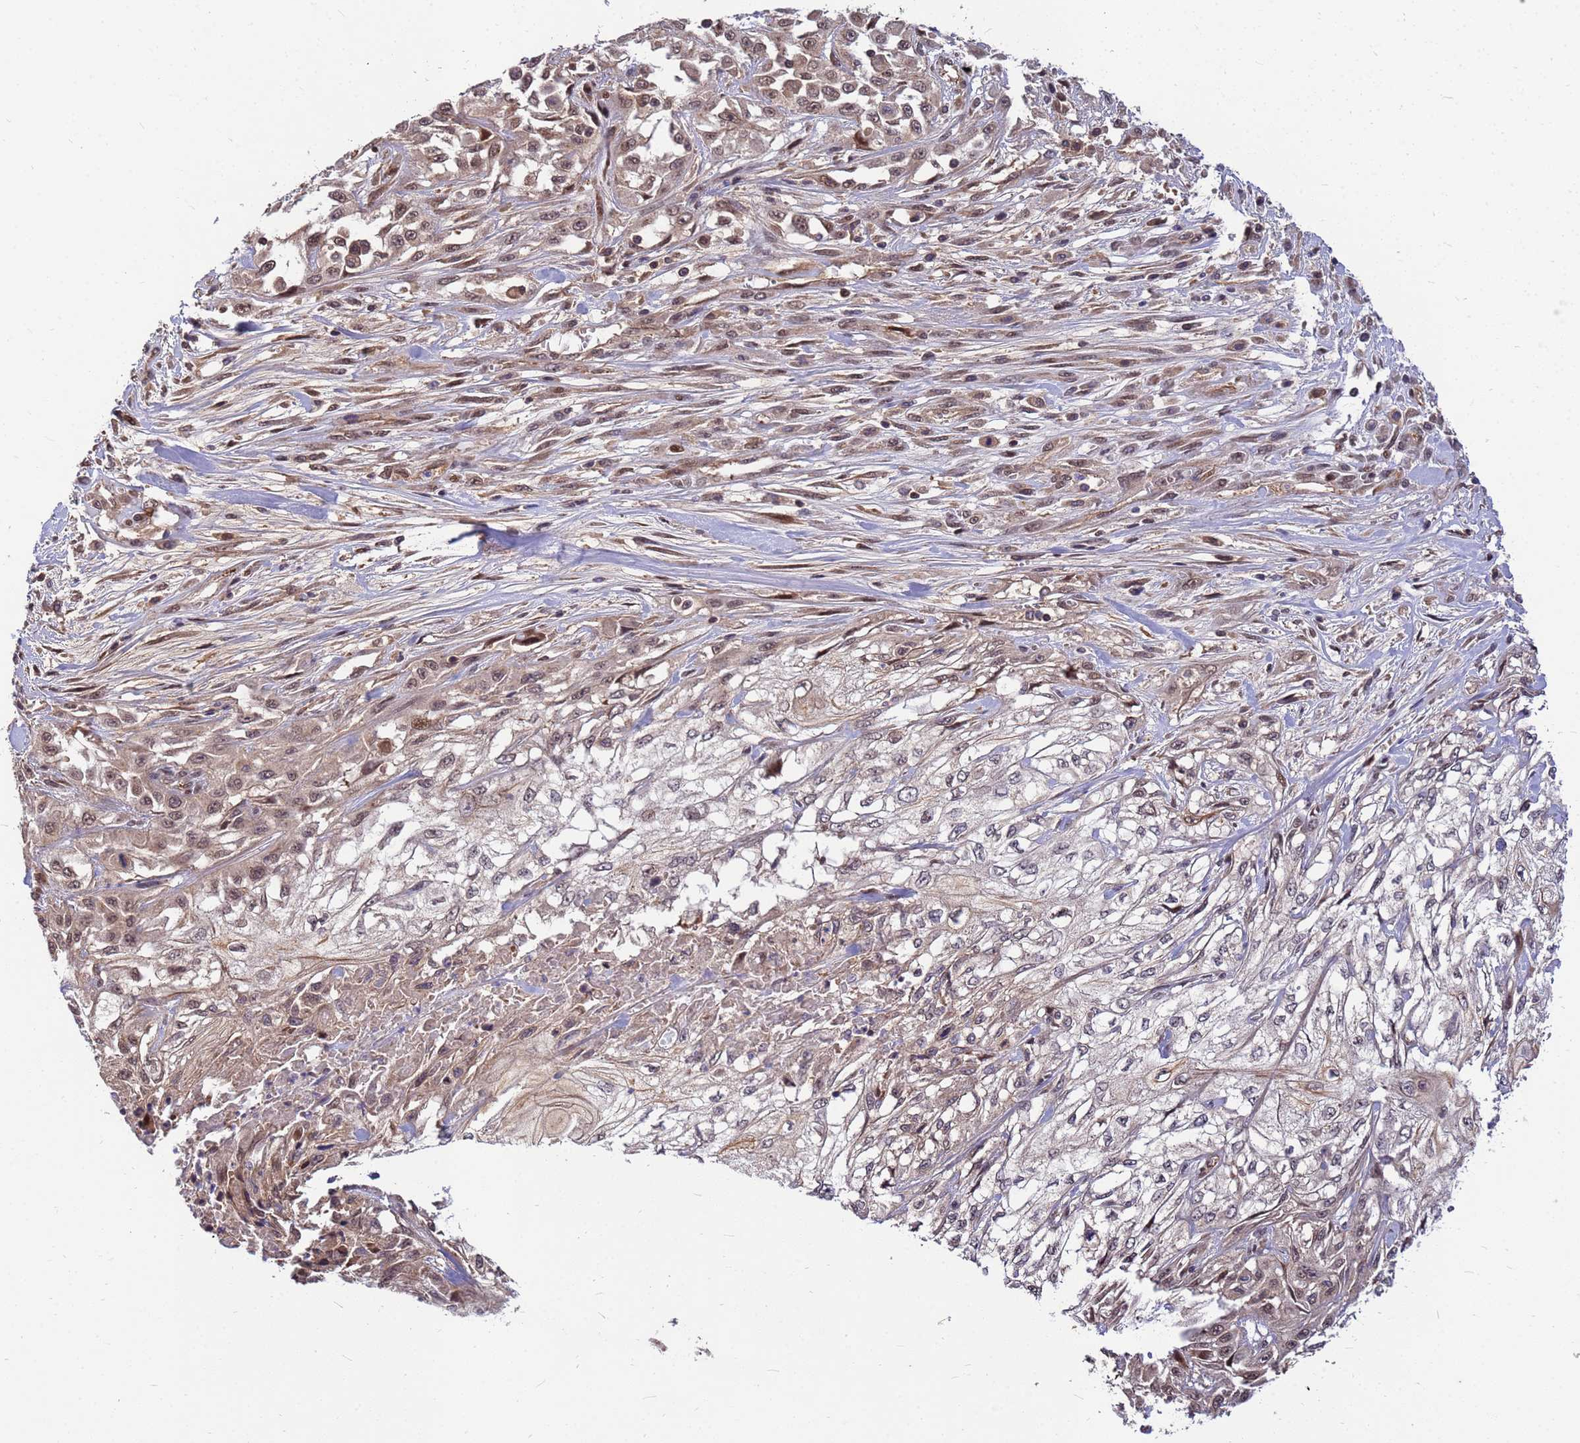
{"staining": {"intensity": "weak", "quantity": "25%-75%", "location": "cytoplasmic/membranous,nuclear"}, "tissue": "skin cancer", "cell_type": "Tumor cells", "image_type": "cancer", "snomed": [{"axis": "morphology", "description": "Squamous cell carcinoma, NOS"}, {"axis": "morphology", "description": "Squamous cell carcinoma, metastatic, NOS"}, {"axis": "topography", "description": "Skin"}, {"axis": "topography", "description": "Lymph node"}], "caption": "A high-resolution photomicrograph shows immunohistochemistry staining of skin metastatic squamous cell carcinoma, which reveals weak cytoplasmic/membranous and nuclear staining in approximately 25%-75% of tumor cells.", "gene": "DUS4L", "patient": {"sex": "male", "age": 75}}